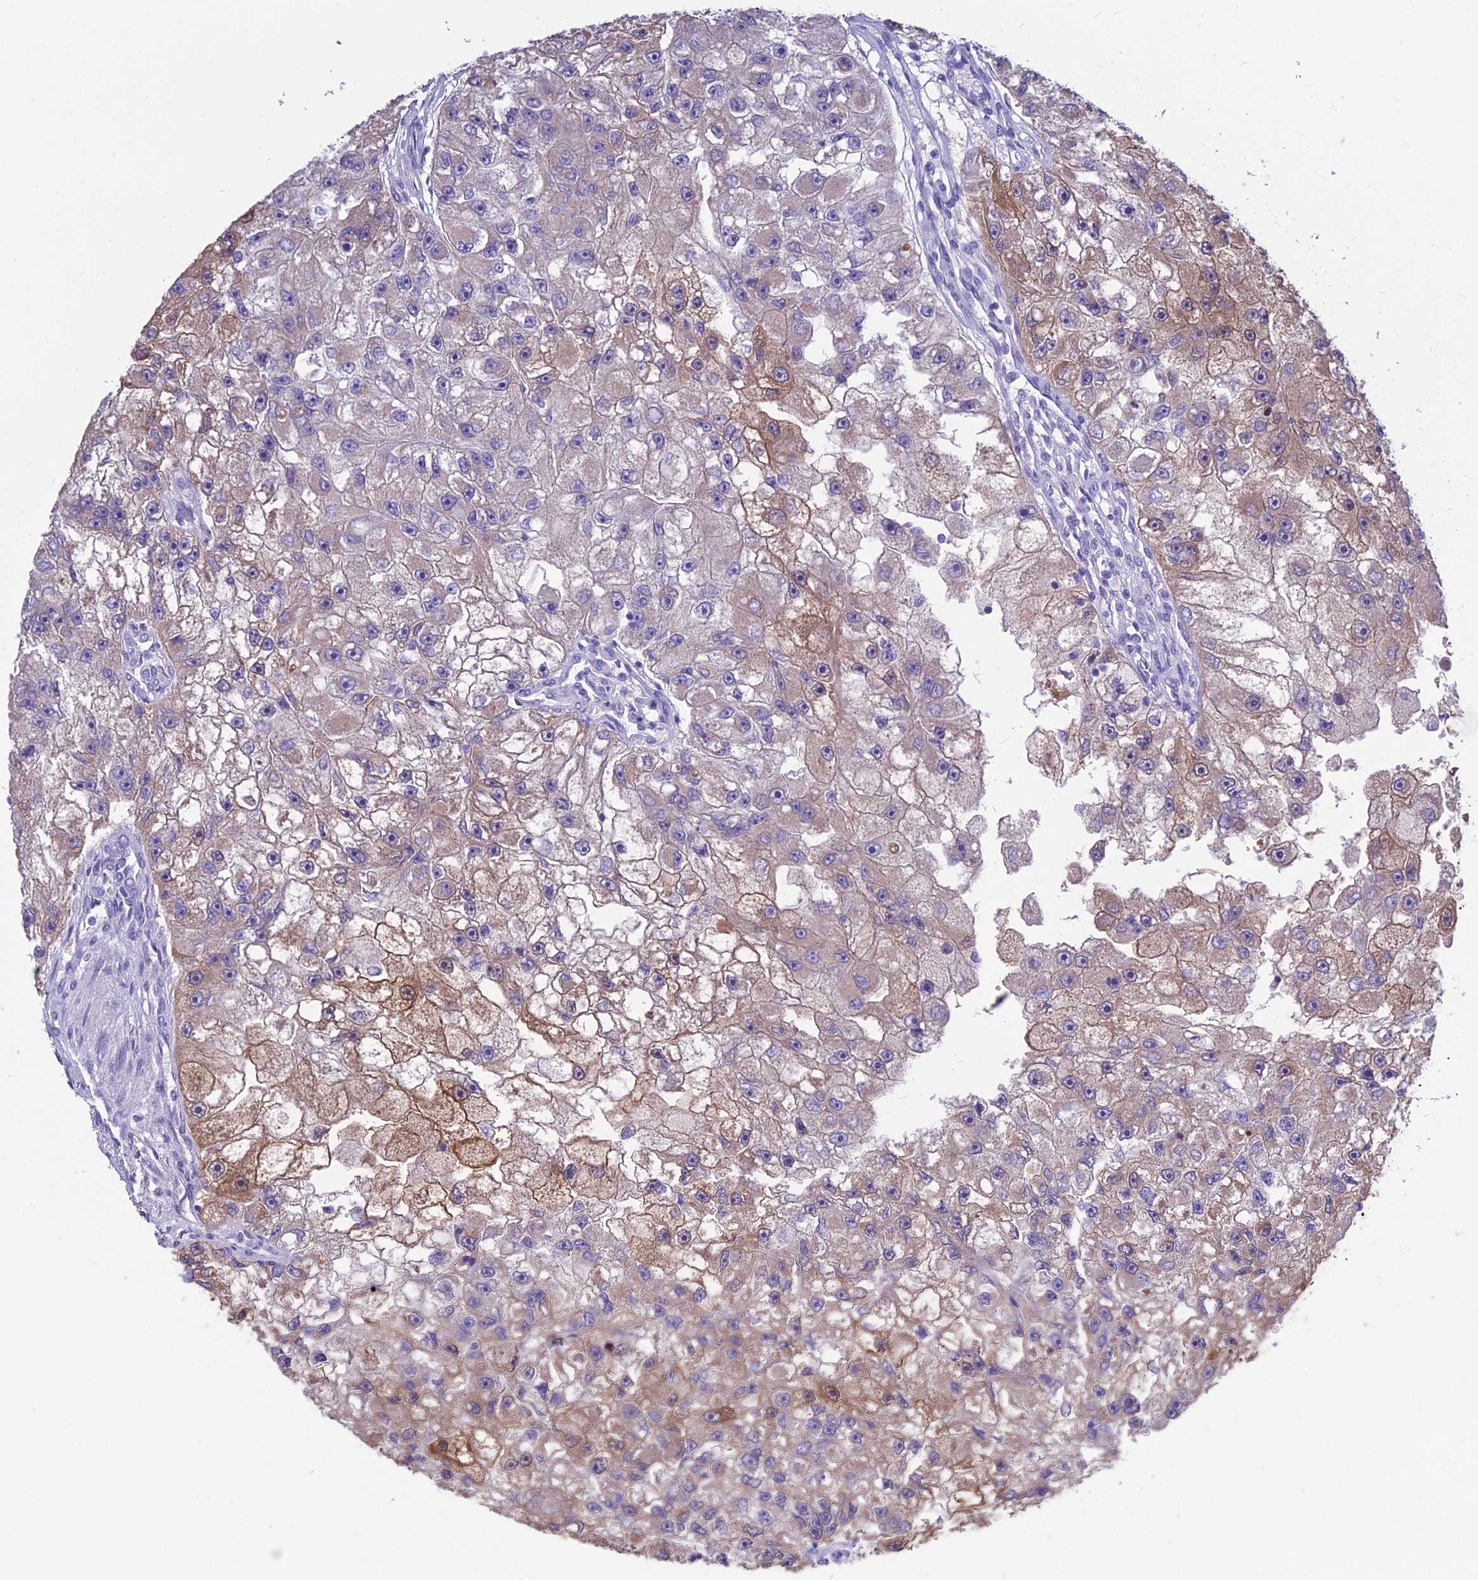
{"staining": {"intensity": "moderate", "quantity": "25%-75%", "location": "cytoplasmic/membranous"}, "tissue": "renal cancer", "cell_type": "Tumor cells", "image_type": "cancer", "snomed": [{"axis": "morphology", "description": "Adenocarcinoma, NOS"}, {"axis": "topography", "description": "Kidney"}], "caption": "This is an image of immunohistochemistry staining of adenocarcinoma (renal), which shows moderate positivity in the cytoplasmic/membranous of tumor cells.", "gene": "BHMT2", "patient": {"sex": "male", "age": 63}}